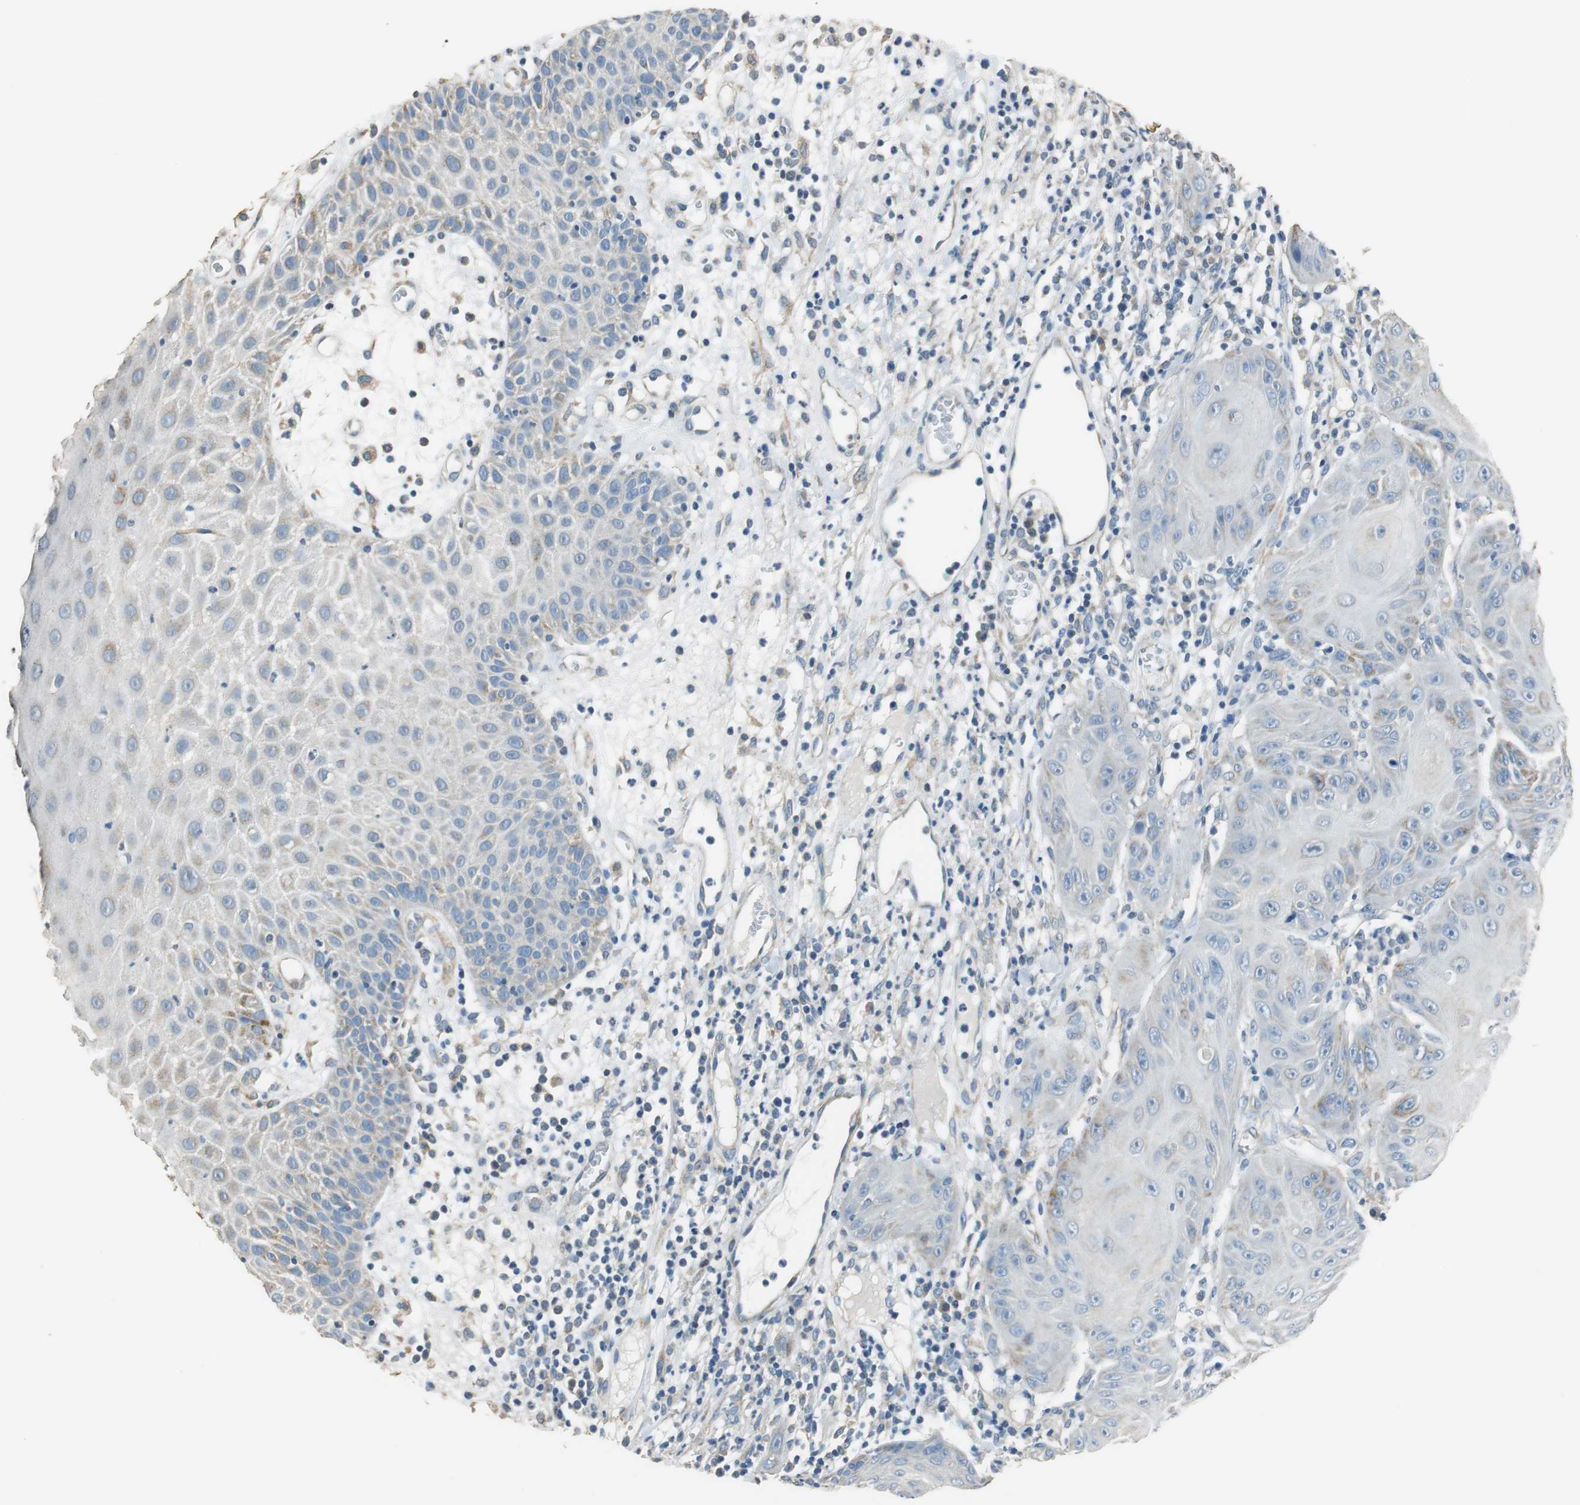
{"staining": {"intensity": "weak", "quantity": "<25%", "location": "cytoplasmic/membranous"}, "tissue": "skin cancer", "cell_type": "Tumor cells", "image_type": "cancer", "snomed": [{"axis": "morphology", "description": "Squamous cell carcinoma, NOS"}, {"axis": "topography", "description": "Skin"}], "caption": "Skin squamous cell carcinoma stained for a protein using immunohistochemistry demonstrates no positivity tumor cells.", "gene": "ALDH4A1", "patient": {"sex": "female", "age": 78}}